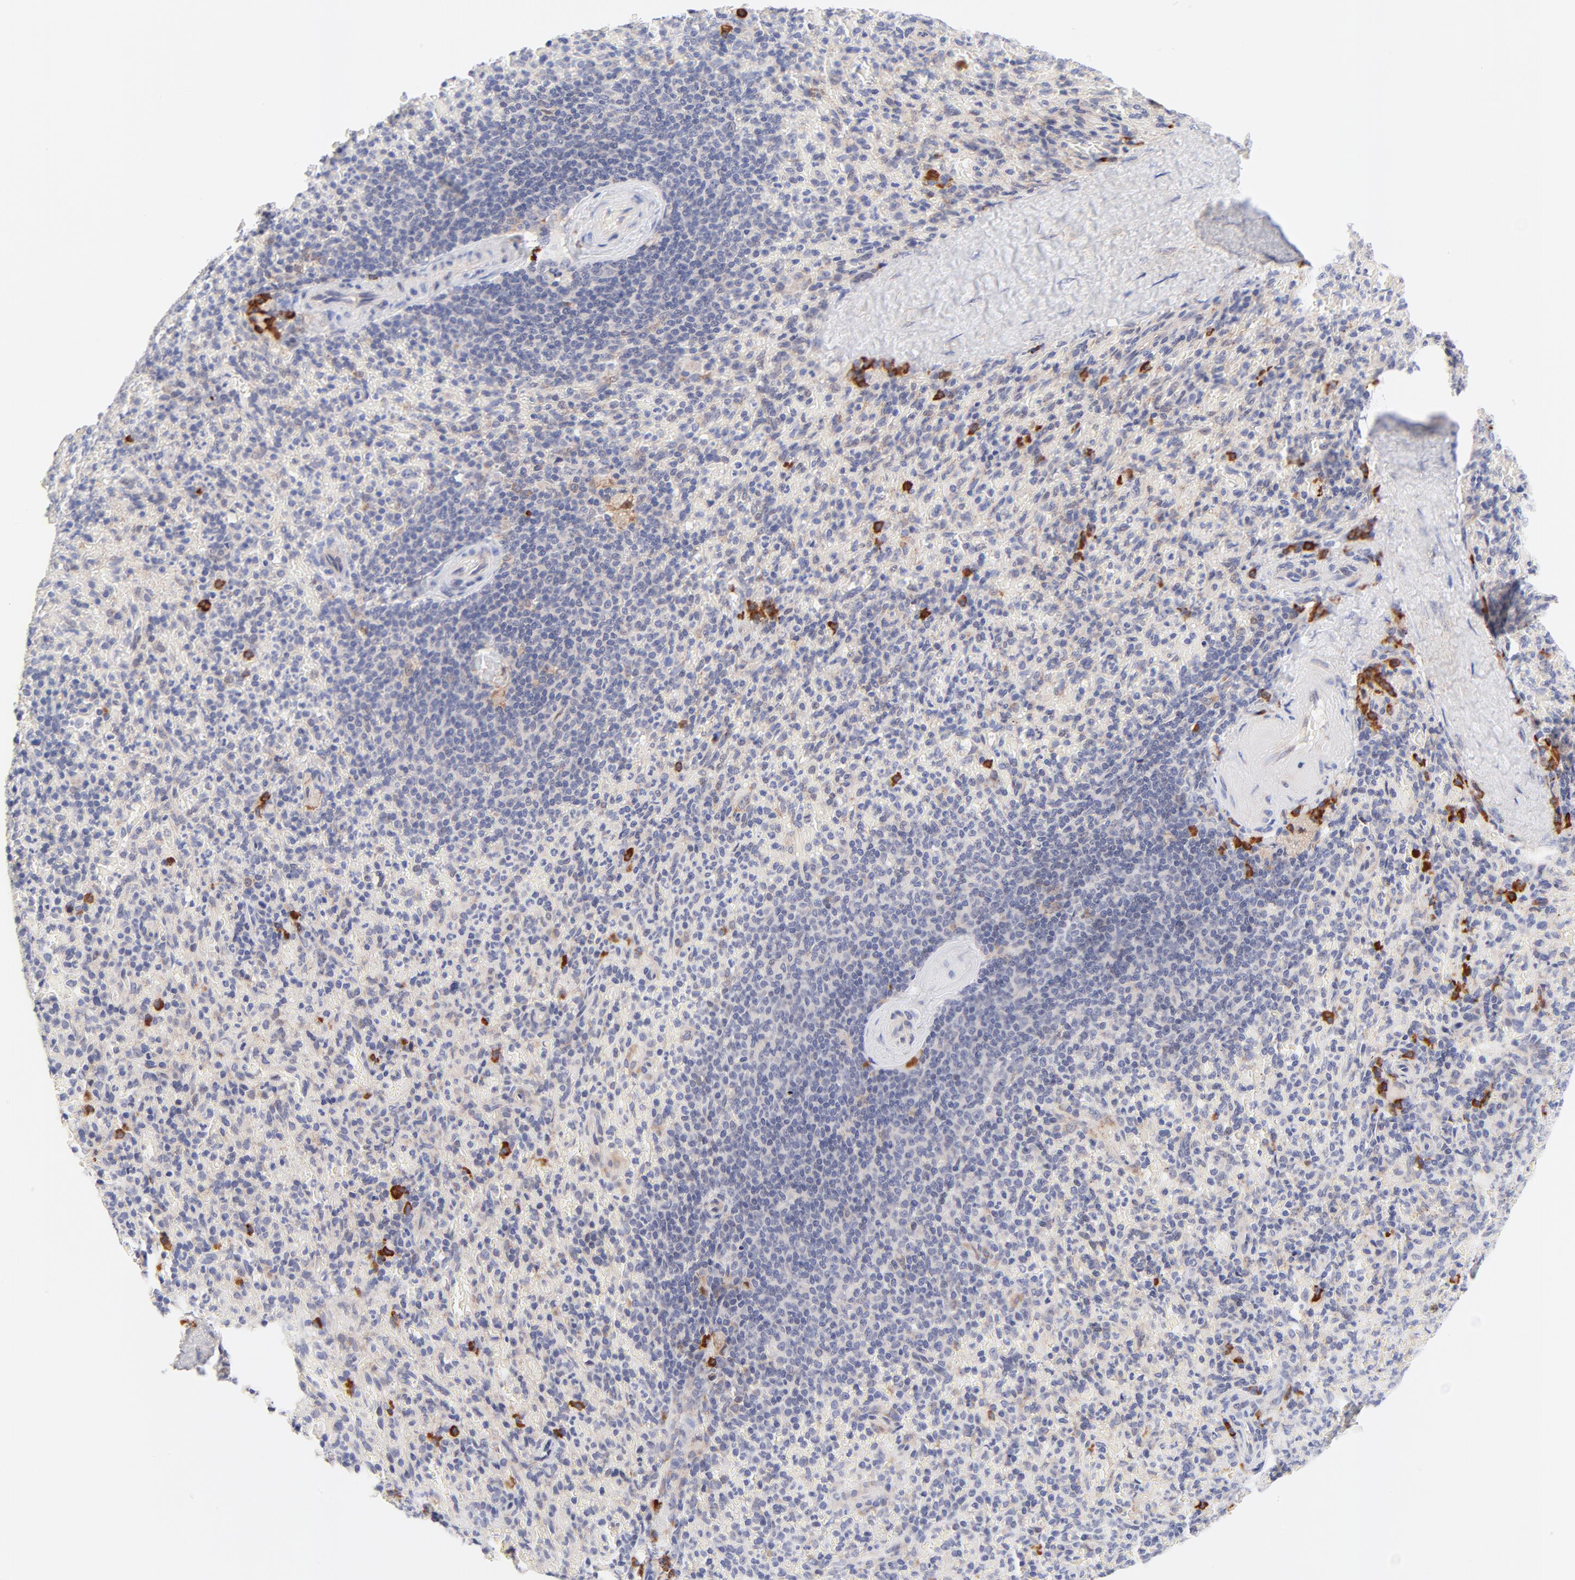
{"staining": {"intensity": "strong", "quantity": "<25%", "location": "cytoplasmic/membranous"}, "tissue": "spleen", "cell_type": "Cells in red pulp", "image_type": "normal", "snomed": [{"axis": "morphology", "description": "Normal tissue, NOS"}, {"axis": "topography", "description": "Spleen"}], "caption": "IHC staining of normal spleen, which exhibits medium levels of strong cytoplasmic/membranous expression in approximately <25% of cells in red pulp indicating strong cytoplasmic/membranous protein expression. The staining was performed using DAB (brown) for protein detection and nuclei were counterstained in hematoxylin (blue).", "gene": "AFF2", "patient": {"sex": "female", "age": 43}}